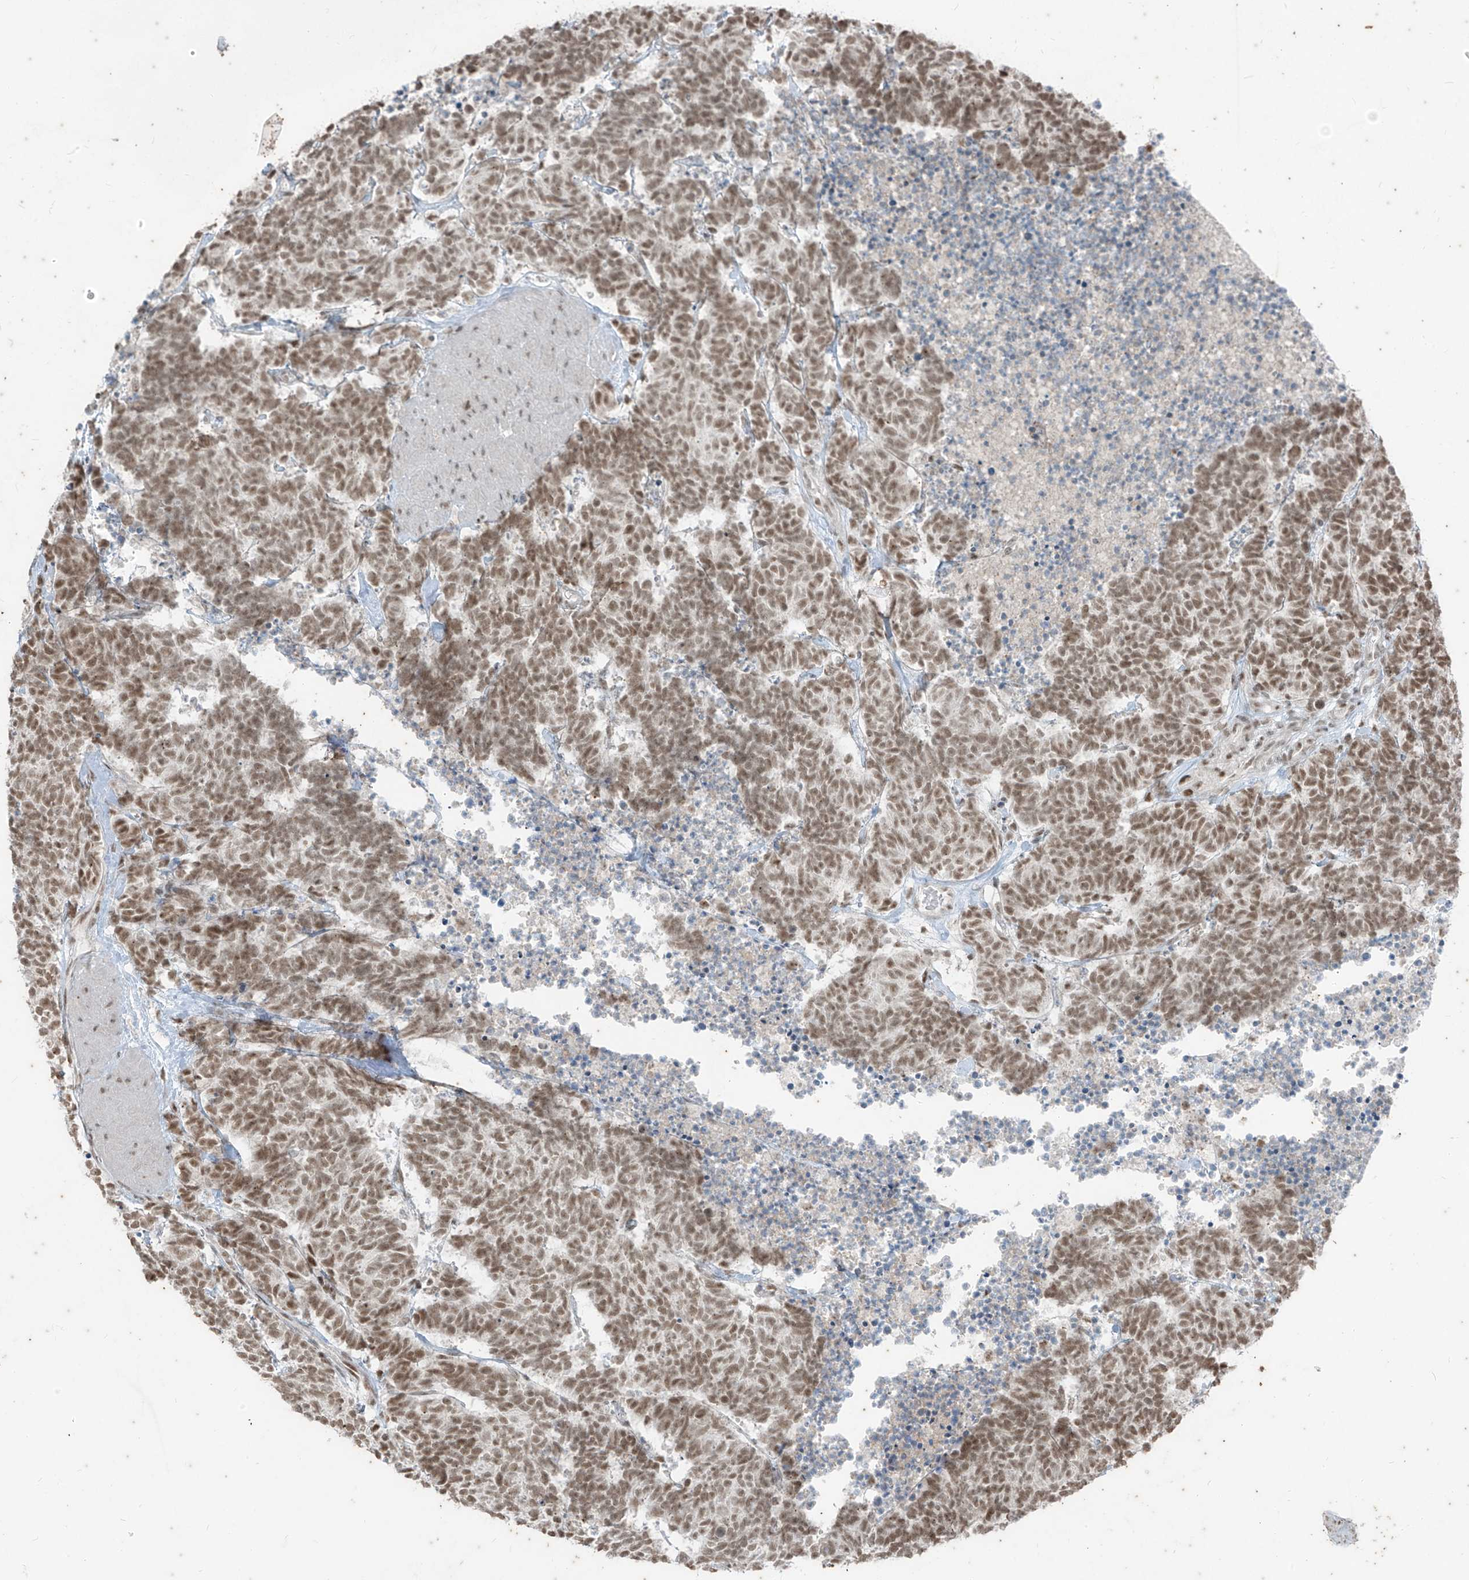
{"staining": {"intensity": "moderate", "quantity": ">75%", "location": "nuclear"}, "tissue": "carcinoid", "cell_type": "Tumor cells", "image_type": "cancer", "snomed": [{"axis": "morphology", "description": "Carcinoma, NOS"}, {"axis": "morphology", "description": "Carcinoid, malignant, NOS"}, {"axis": "topography", "description": "Urinary bladder"}], "caption": "Immunohistochemistry photomicrograph of neoplastic tissue: human carcinoid stained using immunohistochemistry displays medium levels of moderate protein expression localized specifically in the nuclear of tumor cells, appearing as a nuclear brown color.", "gene": "ZNF354B", "patient": {"sex": "male", "age": 57}}